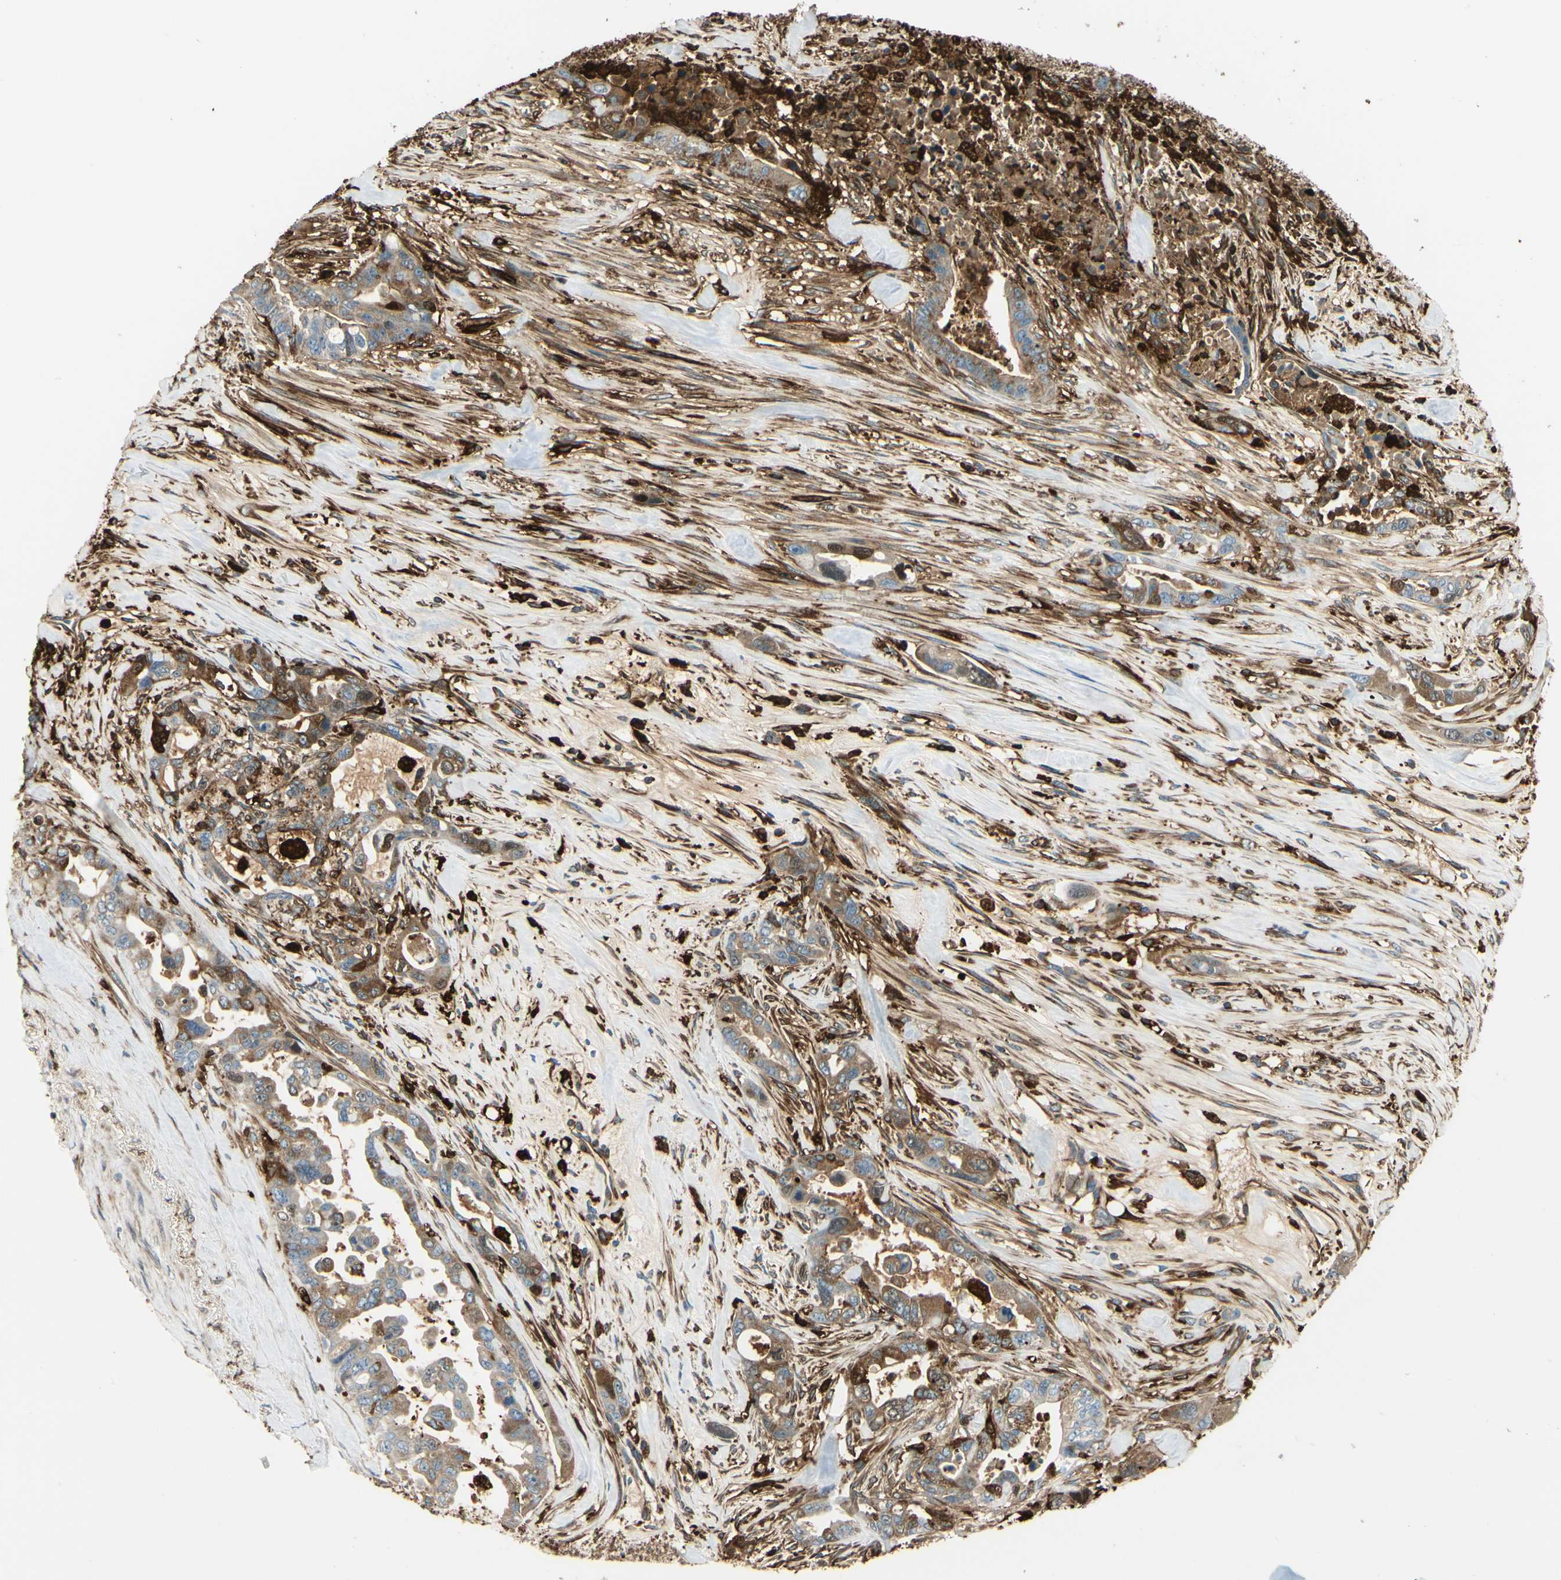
{"staining": {"intensity": "moderate", "quantity": "25%-75%", "location": "cytoplasmic/membranous"}, "tissue": "pancreatic cancer", "cell_type": "Tumor cells", "image_type": "cancer", "snomed": [{"axis": "morphology", "description": "Adenocarcinoma, NOS"}, {"axis": "topography", "description": "Pancreas"}], "caption": "A micrograph showing moderate cytoplasmic/membranous expression in about 25%-75% of tumor cells in pancreatic cancer (adenocarcinoma), as visualized by brown immunohistochemical staining.", "gene": "FTH1", "patient": {"sex": "male", "age": 70}}